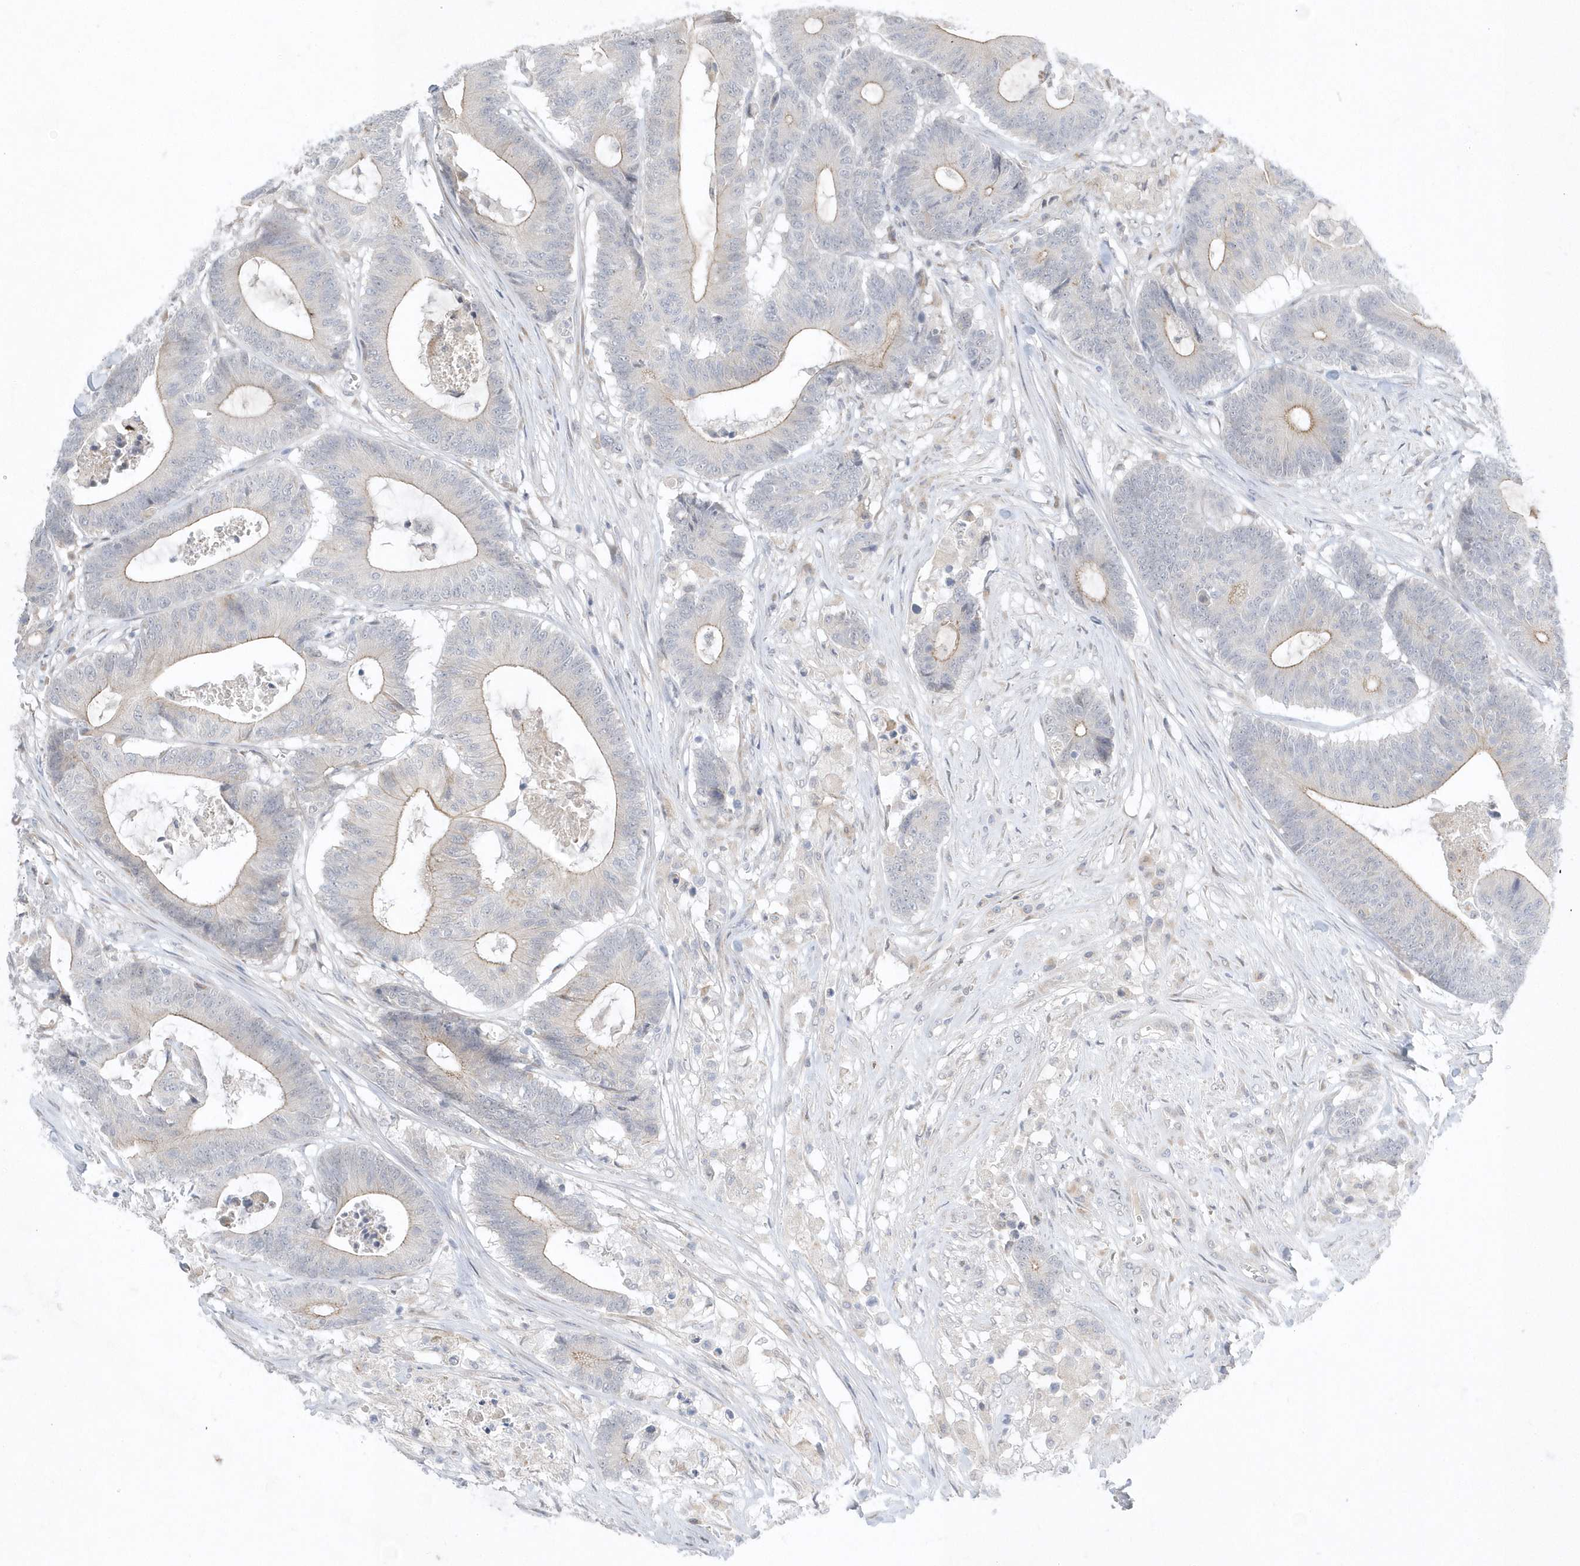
{"staining": {"intensity": "weak", "quantity": "25%-75%", "location": "cytoplasmic/membranous"}, "tissue": "colorectal cancer", "cell_type": "Tumor cells", "image_type": "cancer", "snomed": [{"axis": "morphology", "description": "Adenocarcinoma, NOS"}, {"axis": "topography", "description": "Colon"}], "caption": "Adenocarcinoma (colorectal) stained with DAB IHC reveals low levels of weak cytoplasmic/membranous expression in about 25%-75% of tumor cells.", "gene": "ZC3H12D", "patient": {"sex": "female", "age": 84}}